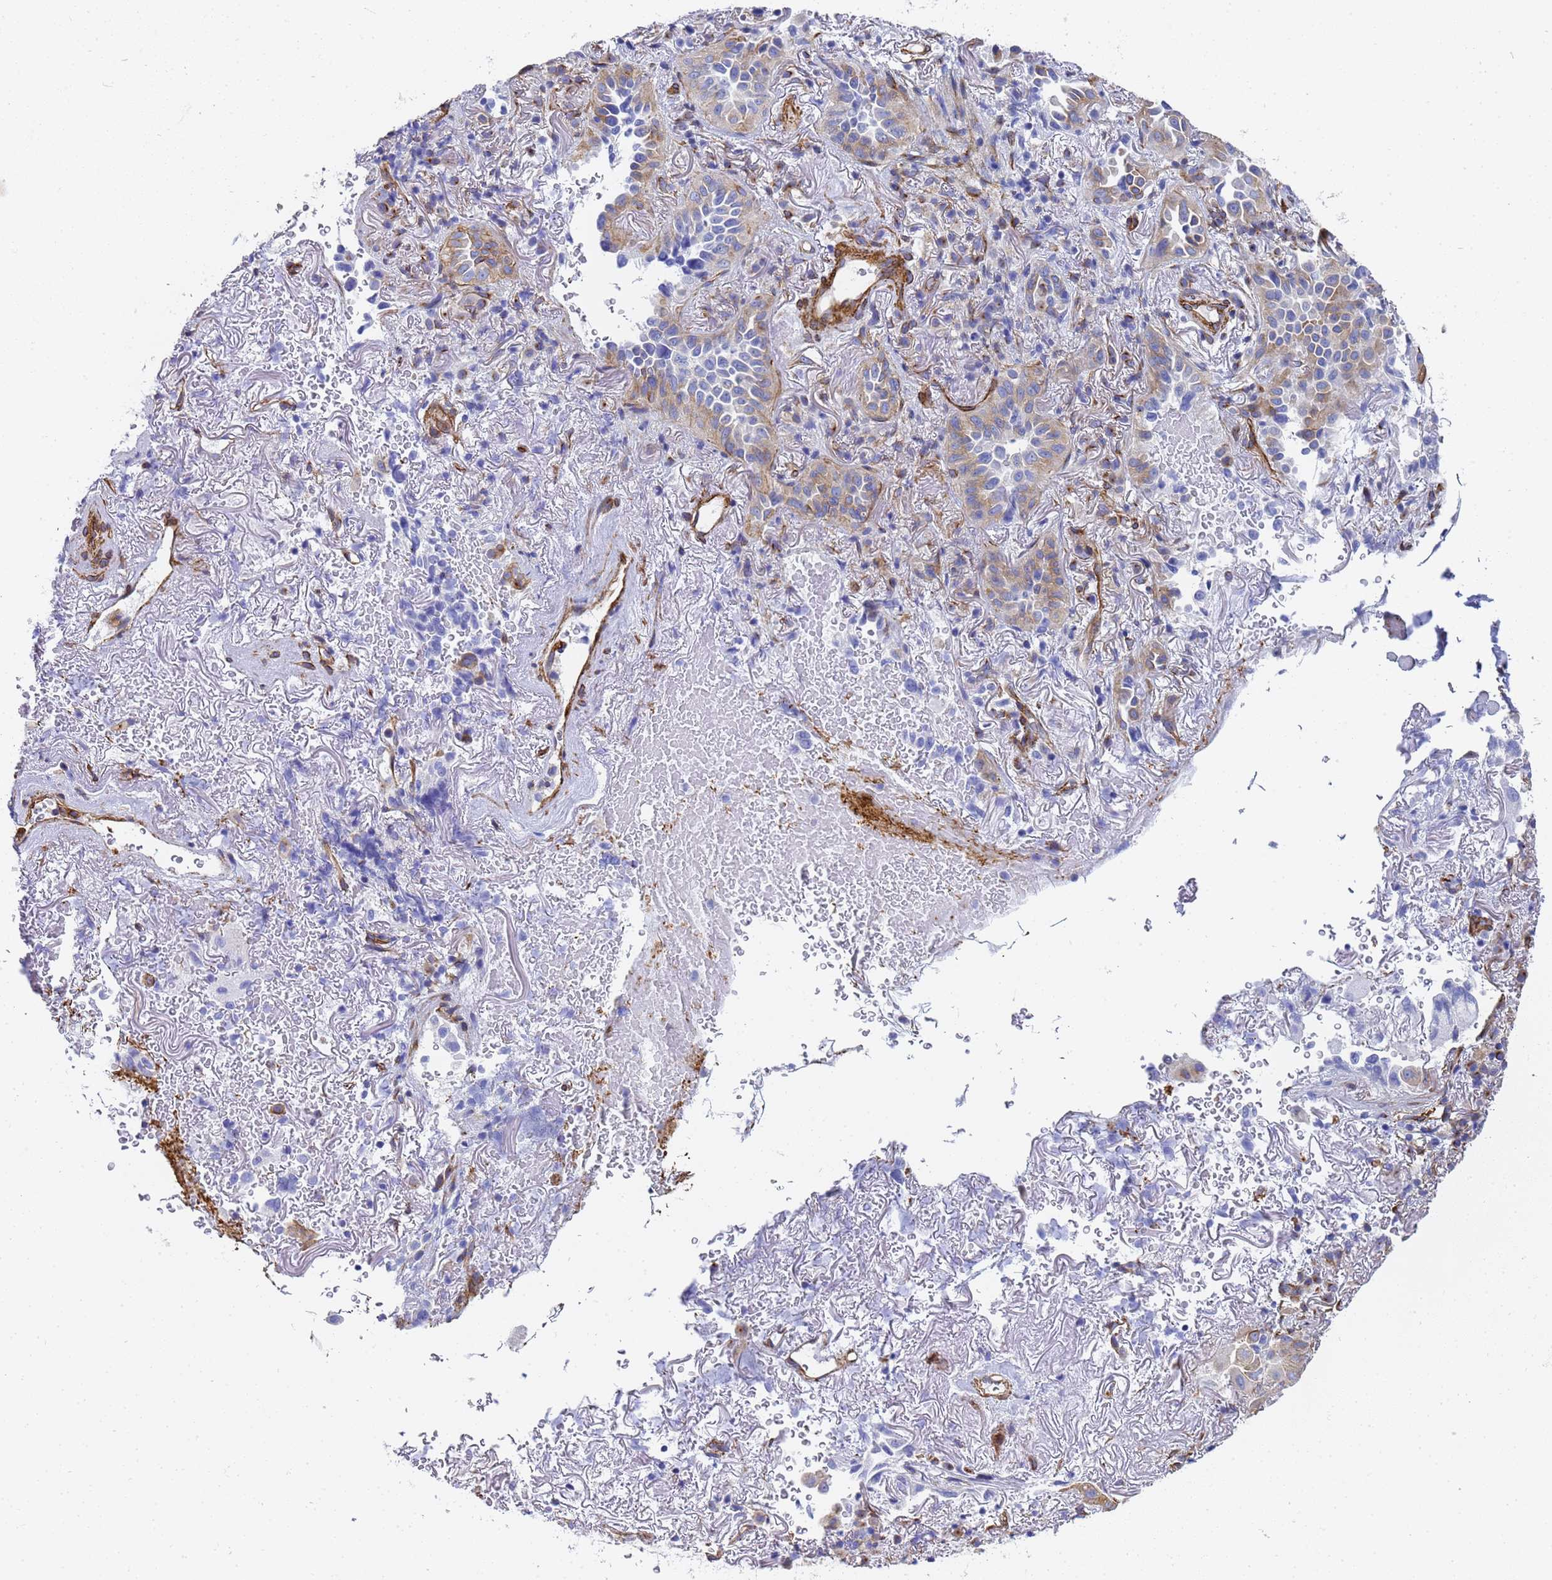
{"staining": {"intensity": "weak", "quantity": "<25%", "location": "cytoplasmic/membranous"}, "tissue": "lung cancer", "cell_type": "Tumor cells", "image_type": "cancer", "snomed": [{"axis": "morphology", "description": "Adenocarcinoma, NOS"}, {"axis": "topography", "description": "Lung"}], "caption": "High power microscopy photomicrograph of an immunohistochemistry (IHC) micrograph of lung cancer (adenocarcinoma), revealing no significant staining in tumor cells. The staining was performed using DAB to visualize the protein expression in brown, while the nuclei were stained in blue with hematoxylin (Magnification: 20x).", "gene": "TUBB1", "patient": {"sex": "female", "age": 69}}